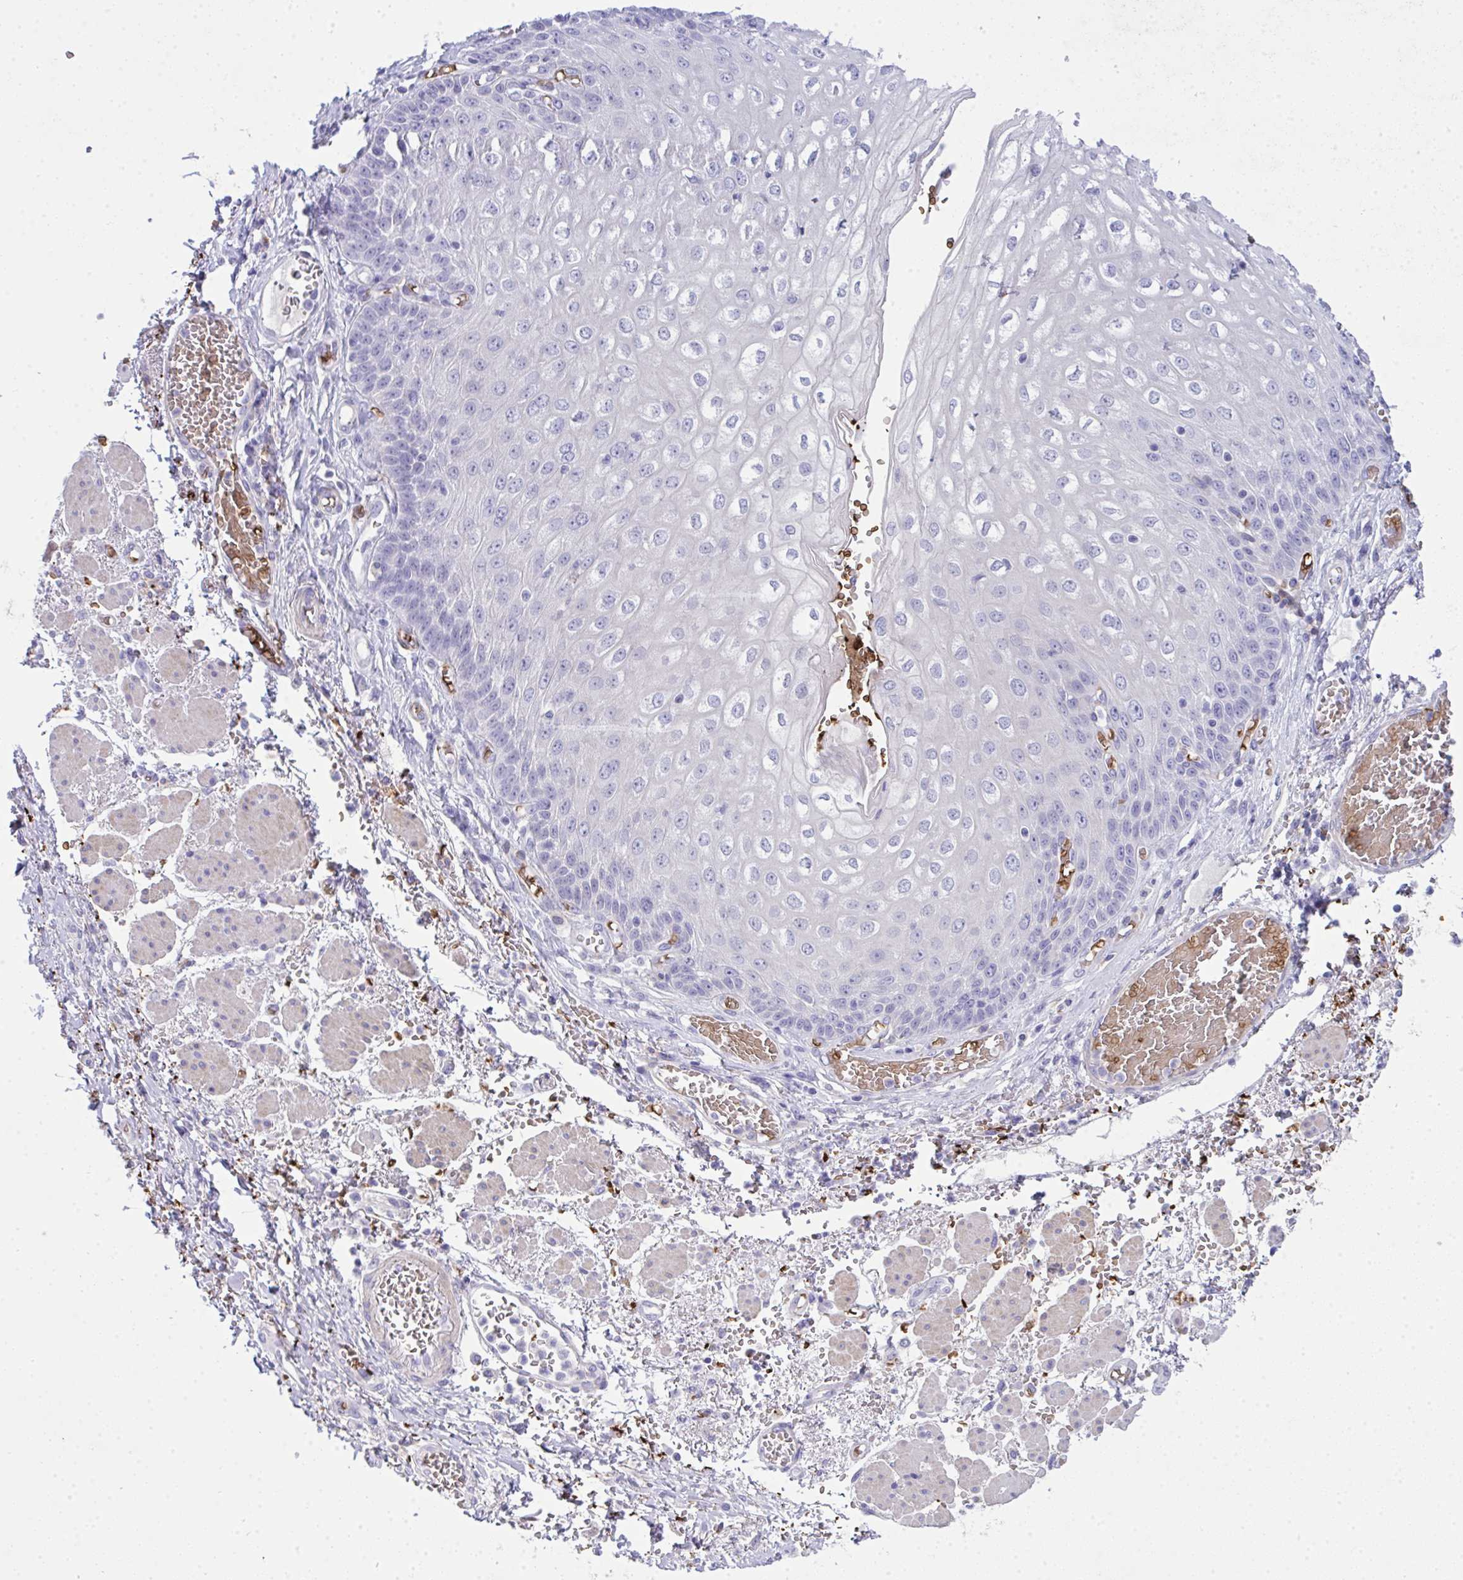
{"staining": {"intensity": "negative", "quantity": "none", "location": "none"}, "tissue": "esophagus", "cell_type": "Squamous epithelial cells", "image_type": "normal", "snomed": [{"axis": "morphology", "description": "Normal tissue, NOS"}, {"axis": "morphology", "description": "Adenocarcinoma, NOS"}, {"axis": "topography", "description": "Esophagus"}], "caption": "IHC image of unremarkable esophagus stained for a protein (brown), which shows no positivity in squamous epithelial cells. The staining was performed using DAB (3,3'-diaminobenzidine) to visualize the protein expression in brown, while the nuclei were stained in blue with hematoxylin (Magnification: 20x).", "gene": "SPTB", "patient": {"sex": "male", "age": 81}}